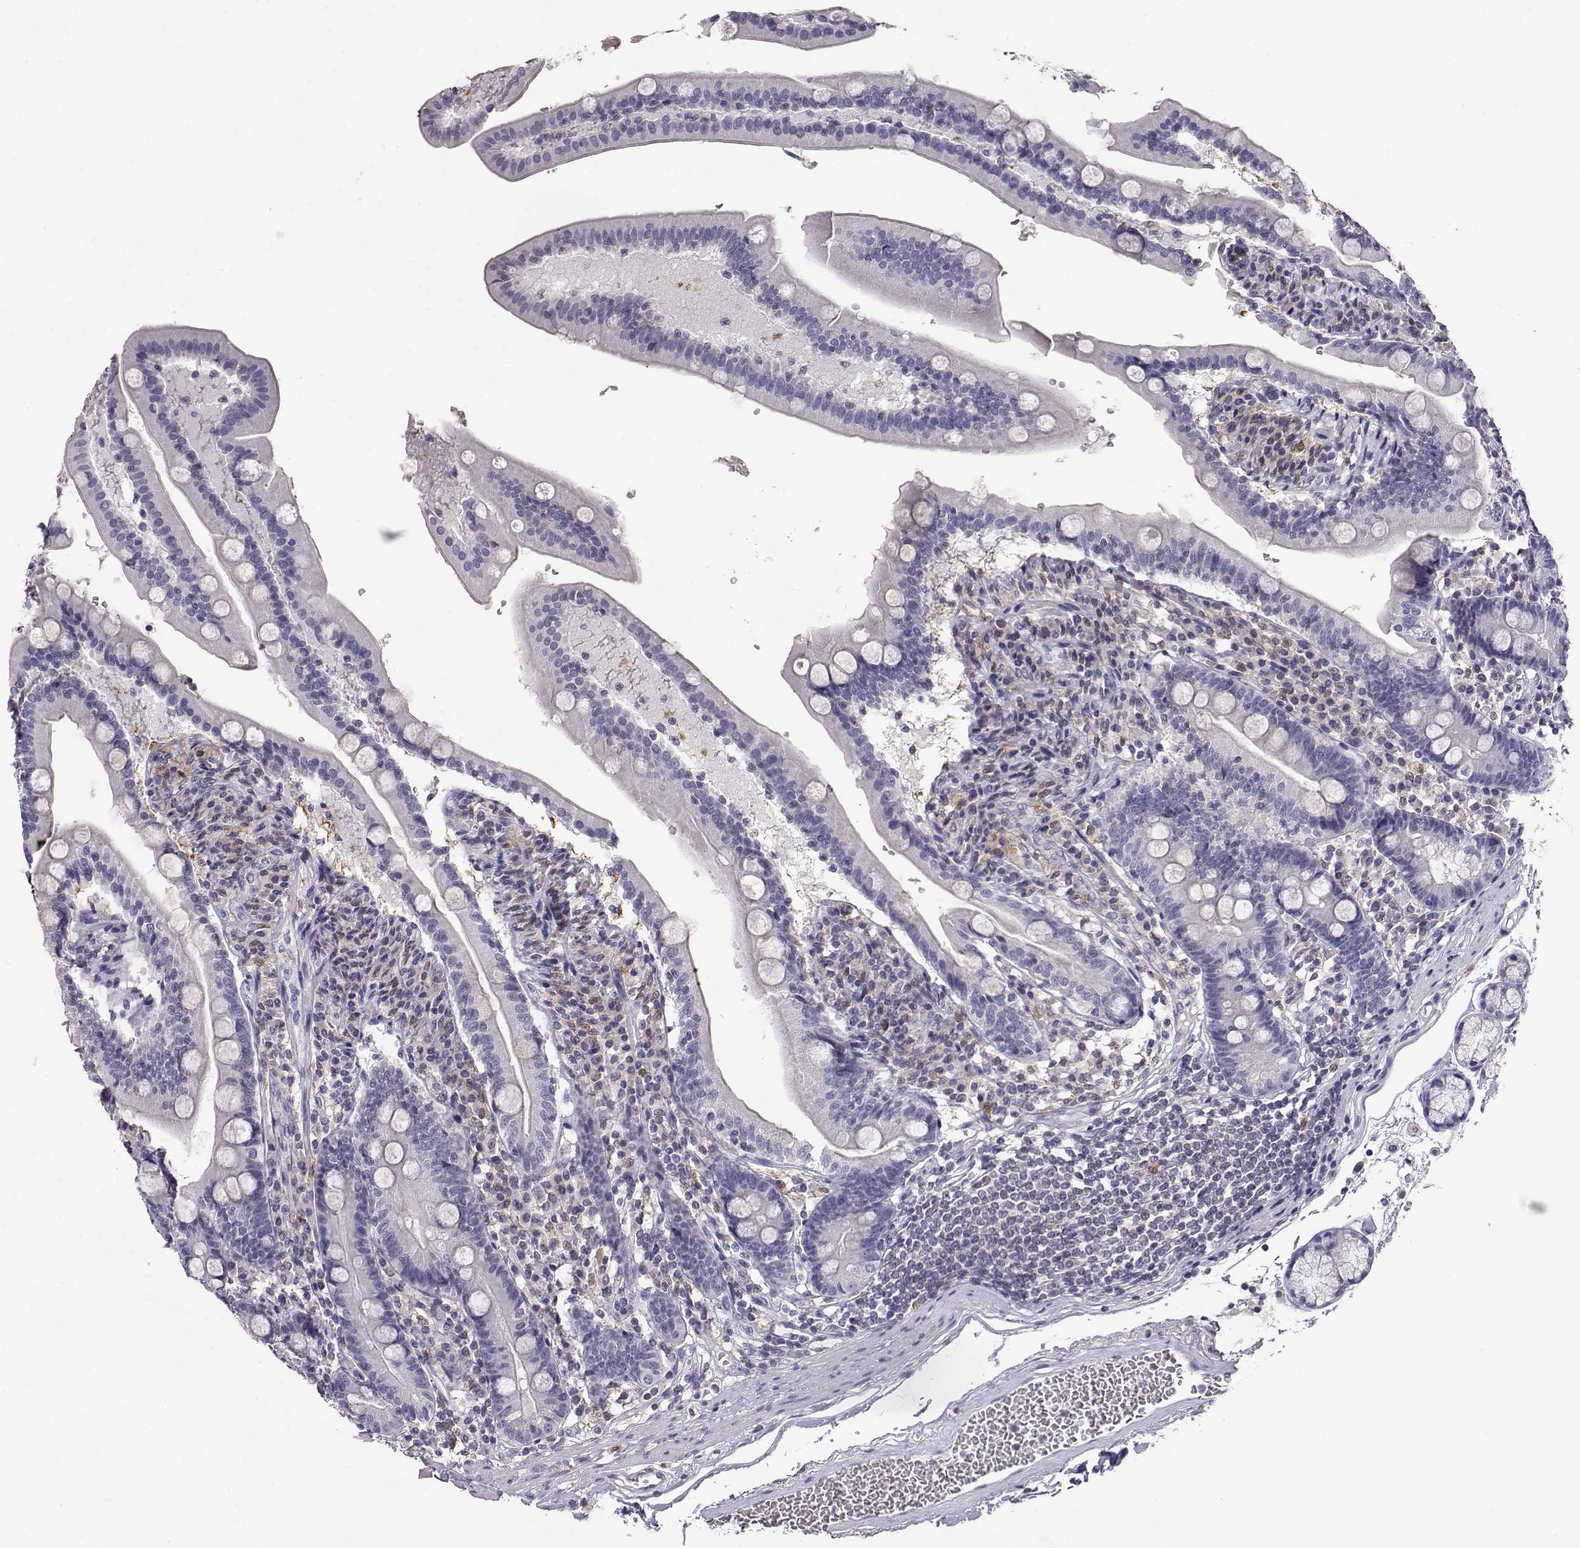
{"staining": {"intensity": "negative", "quantity": "none", "location": "none"}, "tissue": "duodenum", "cell_type": "Glandular cells", "image_type": "normal", "snomed": [{"axis": "morphology", "description": "Normal tissue, NOS"}, {"axis": "topography", "description": "Duodenum"}], "caption": "Immunohistochemistry micrograph of benign duodenum: human duodenum stained with DAB exhibits no significant protein positivity in glandular cells.", "gene": "AKR1B1", "patient": {"sex": "female", "age": 67}}